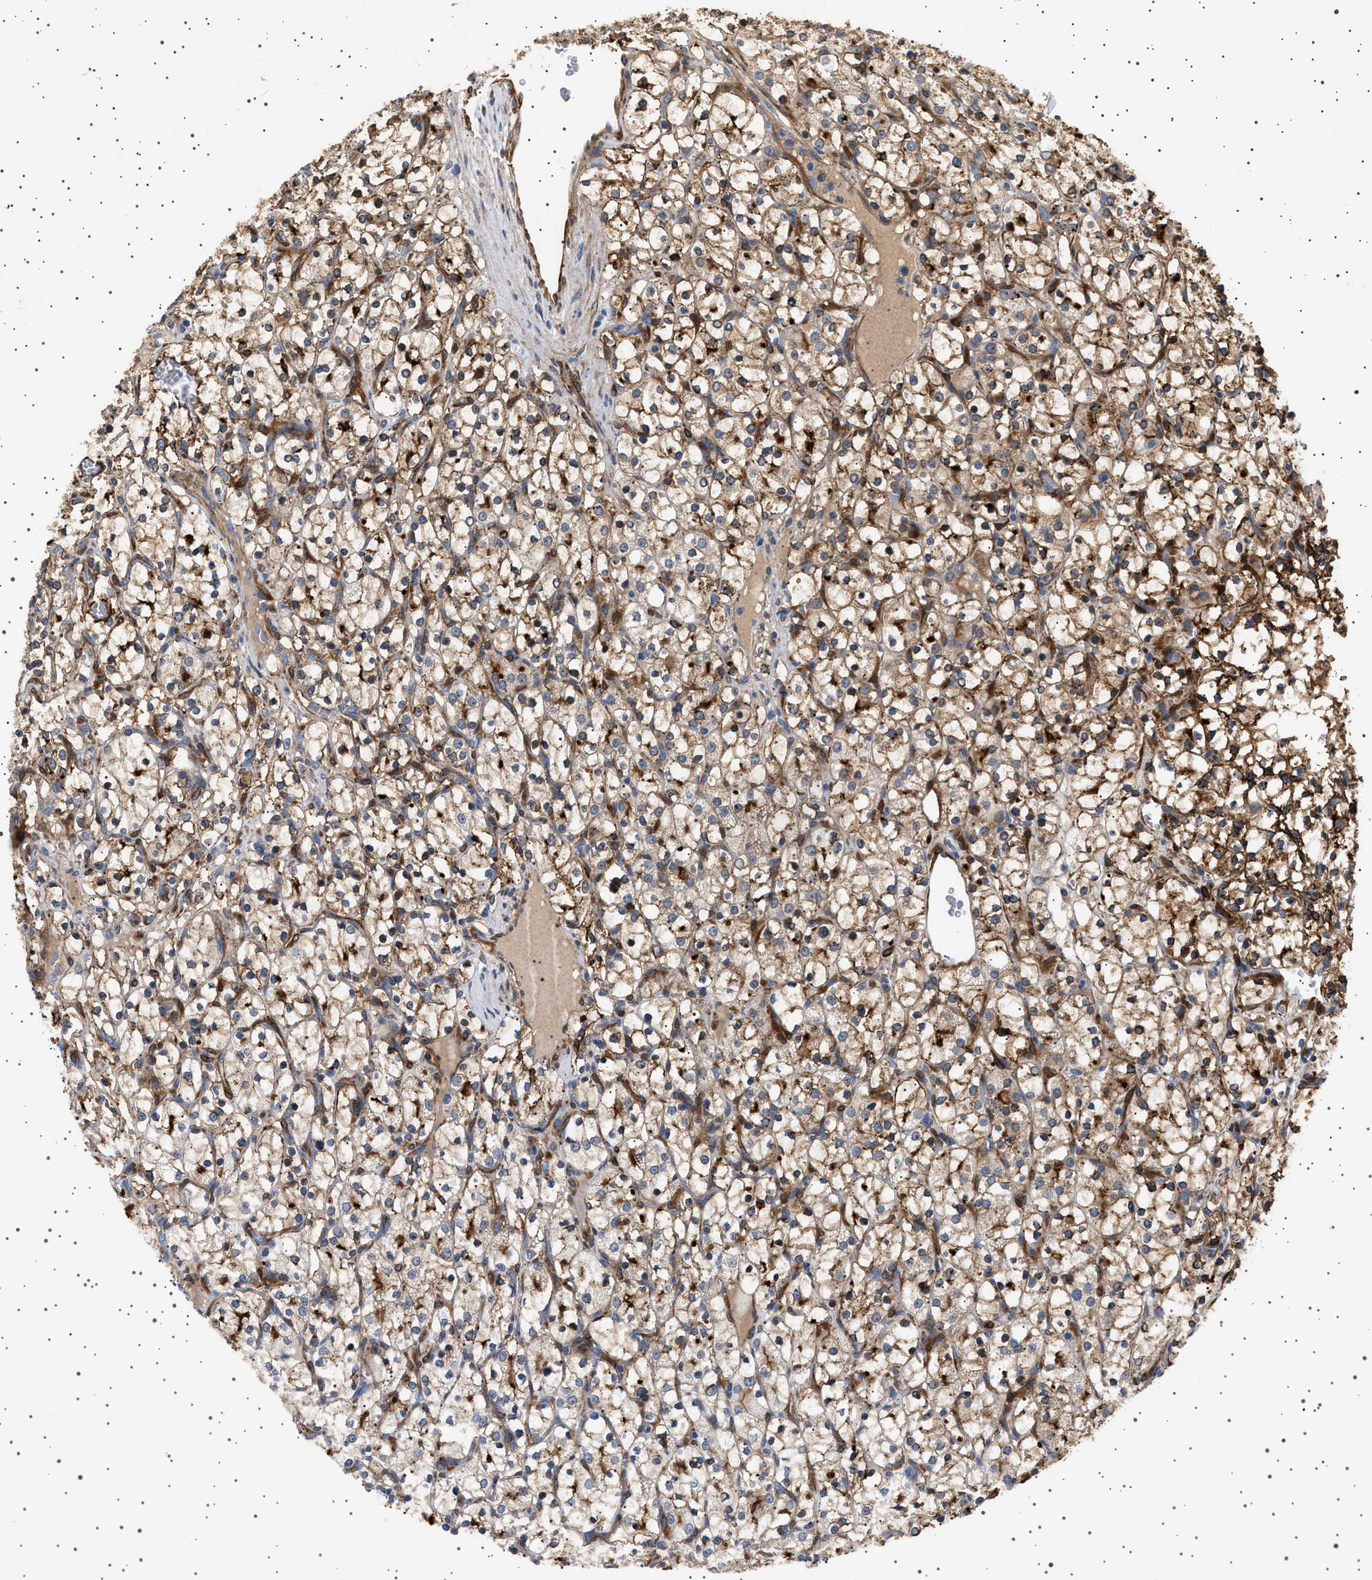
{"staining": {"intensity": "moderate", "quantity": ">75%", "location": "cytoplasmic/membranous"}, "tissue": "renal cancer", "cell_type": "Tumor cells", "image_type": "cancer", "snomed": [{"axis": "morphology", "description": "Adenocarcinoma, NOS"}, {"axis": "topography", "description": "Kidney"}], "caption": "Immunohistochemistry image of human renal cancer (adenocarcinoma) stained for a protein (brown), which demonstrates medium levels of moderate cytoplasmic/membranous staining in approximately >75% of tumor cells.", "gene": "GUCY1B1", "patient": {"sex": "female", "age": 69}}